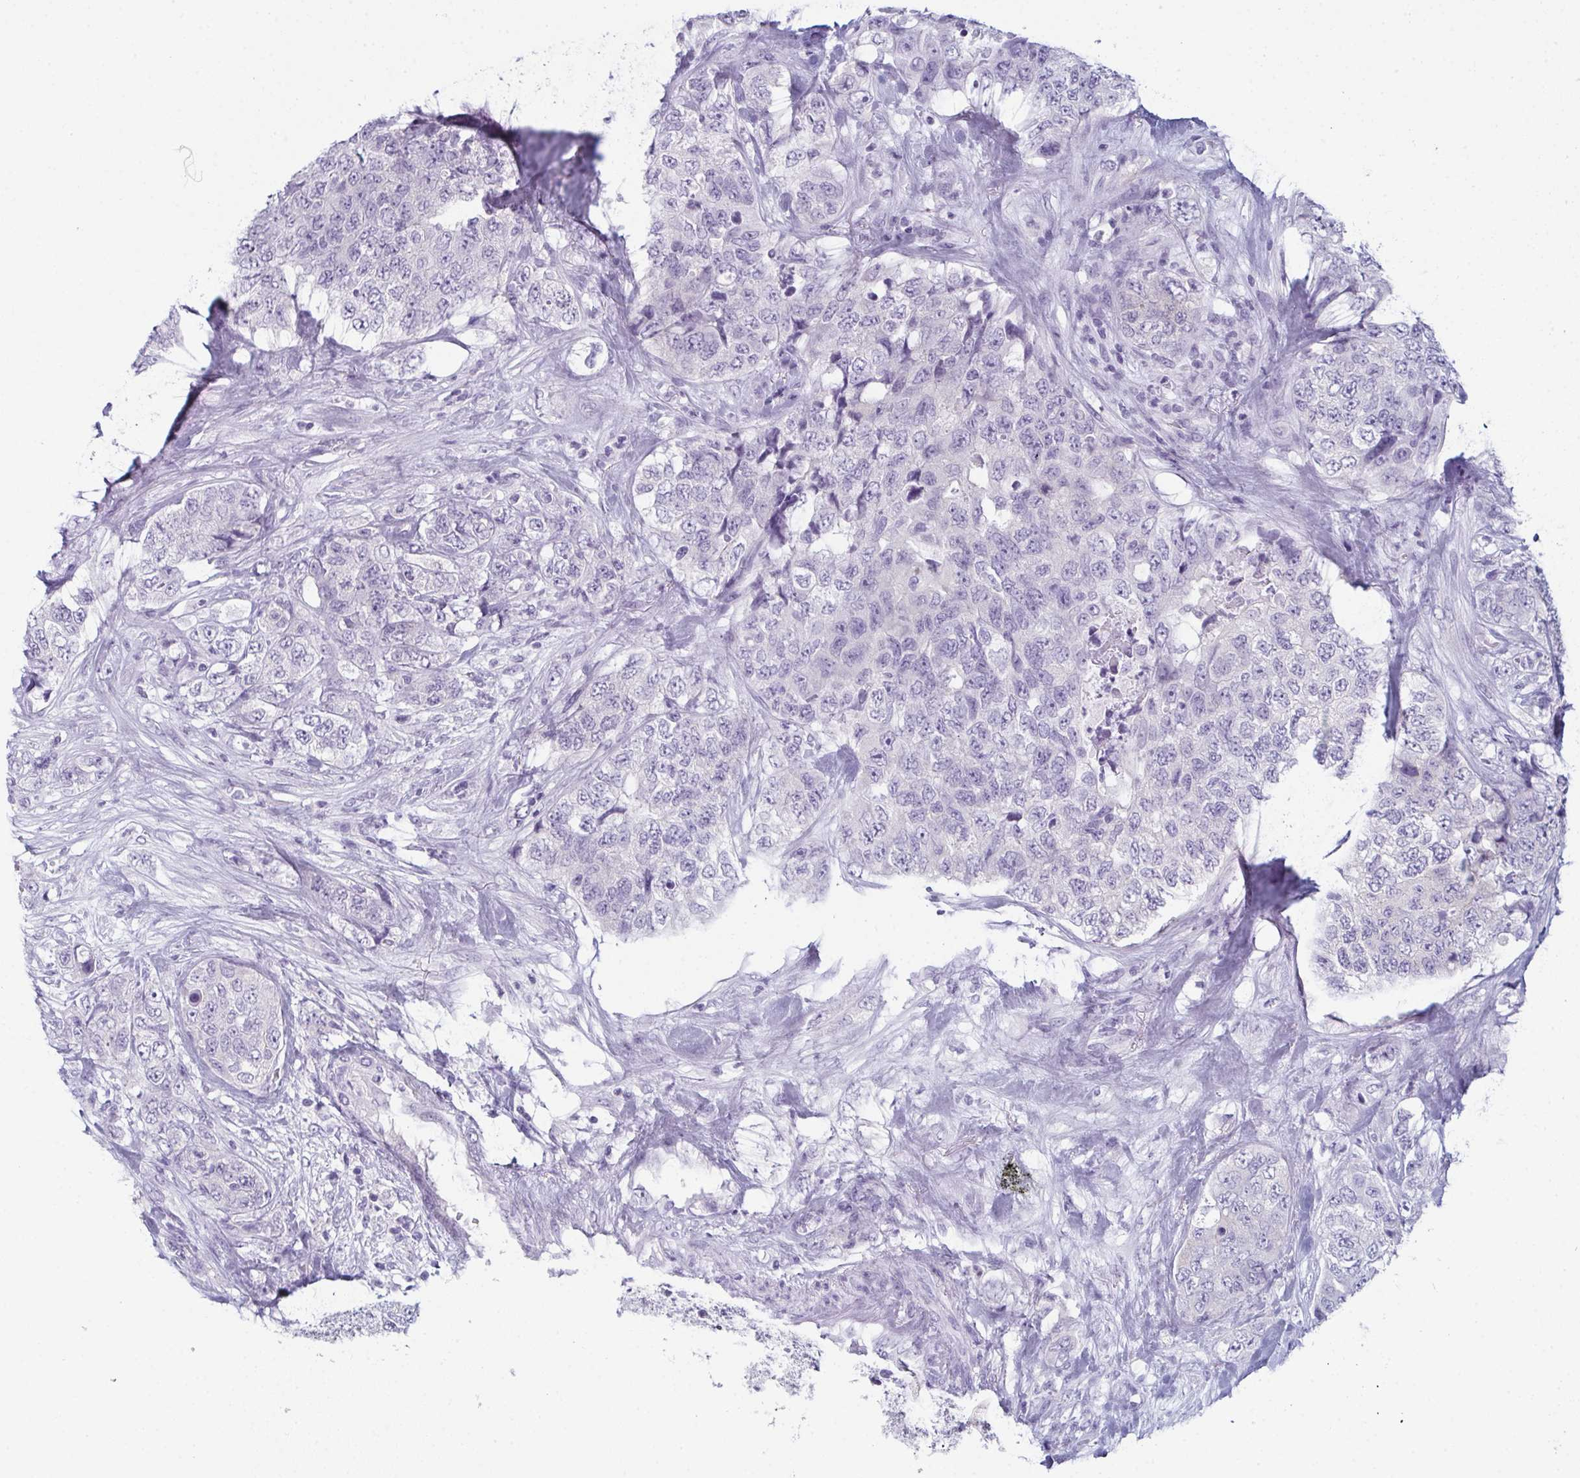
{"staining": {"intensity": "negative", "quantity": "none", "location": "none"}, "tissue": "urothelial cancer", "cell_type": "Tumor cells", "image_type": "cancer", "snomed": [{"axis": "morphology", "description": "Urothelial carcinoma, High grade"}, {"axis": "topography", "description": "Urinary bladder"}], "caption": "A micrograph of human urothelial carcinoma (high-grade) is negative for staining in tumor cells.", "gene": "ENKUR", "patient": {"sex": "female", "age": 78}}